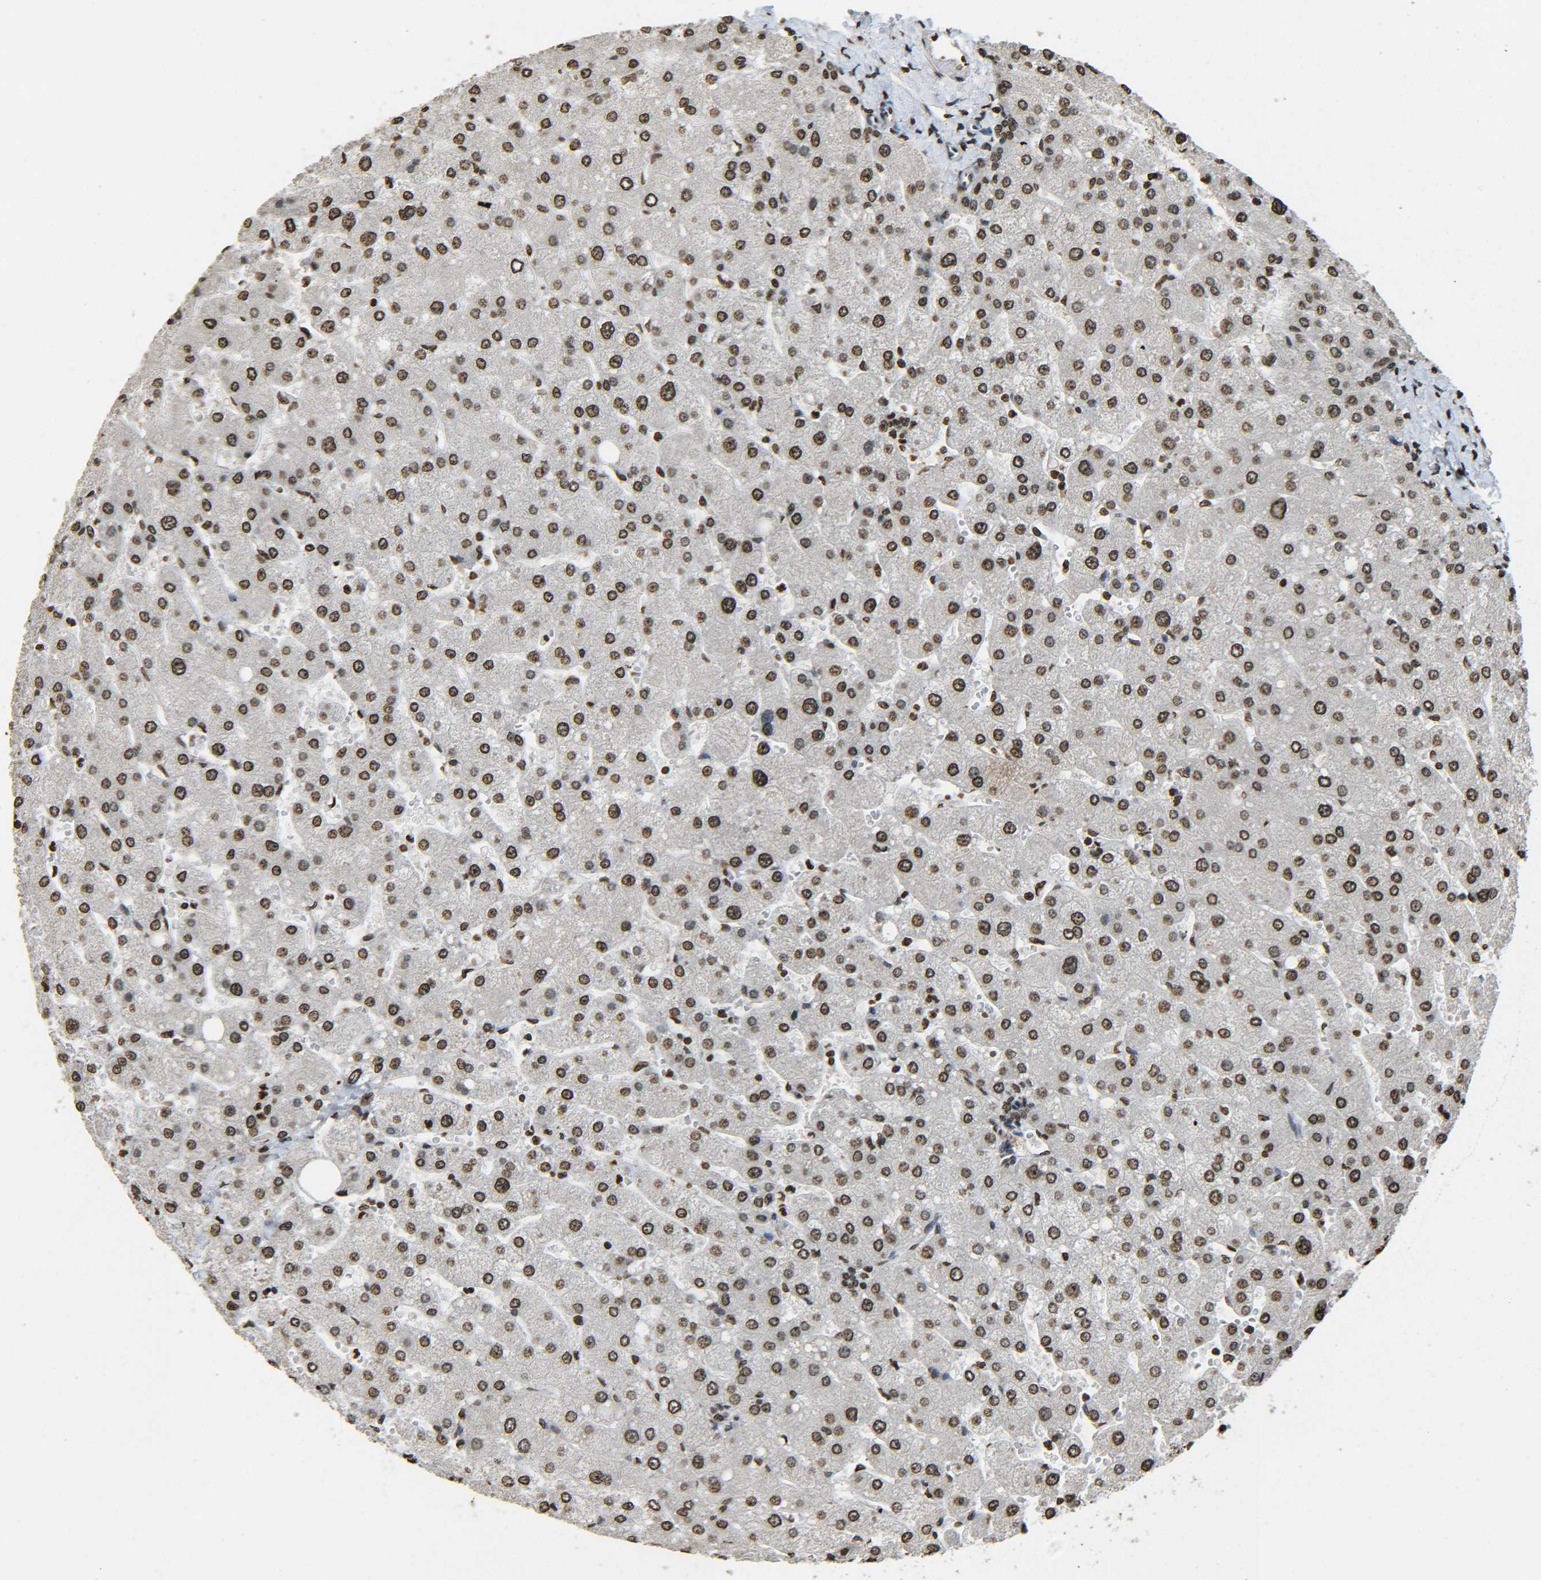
{"staining": {"intensity": "strong", "quantity": ">75%", "location": "nuclear"}, "tissue": "liver", "cell_type": "Cholangiocytes", "image_type": "normal", "snomed": [{"axis": "morphology", "description": "Normal tissue, NOS"}, {"axis": "topography", "description": "Liver"}], "caption": "Cholangiocytes reveal high levels of strong nuclear staining in about >75% of cells in normal human liver. (Stains: DAB in brown, nuclei in blue, Microscopy: brightfield microscopy at high magnification).", "gene": "H4C16", "patient": {"sex": "male", "age": 55}}